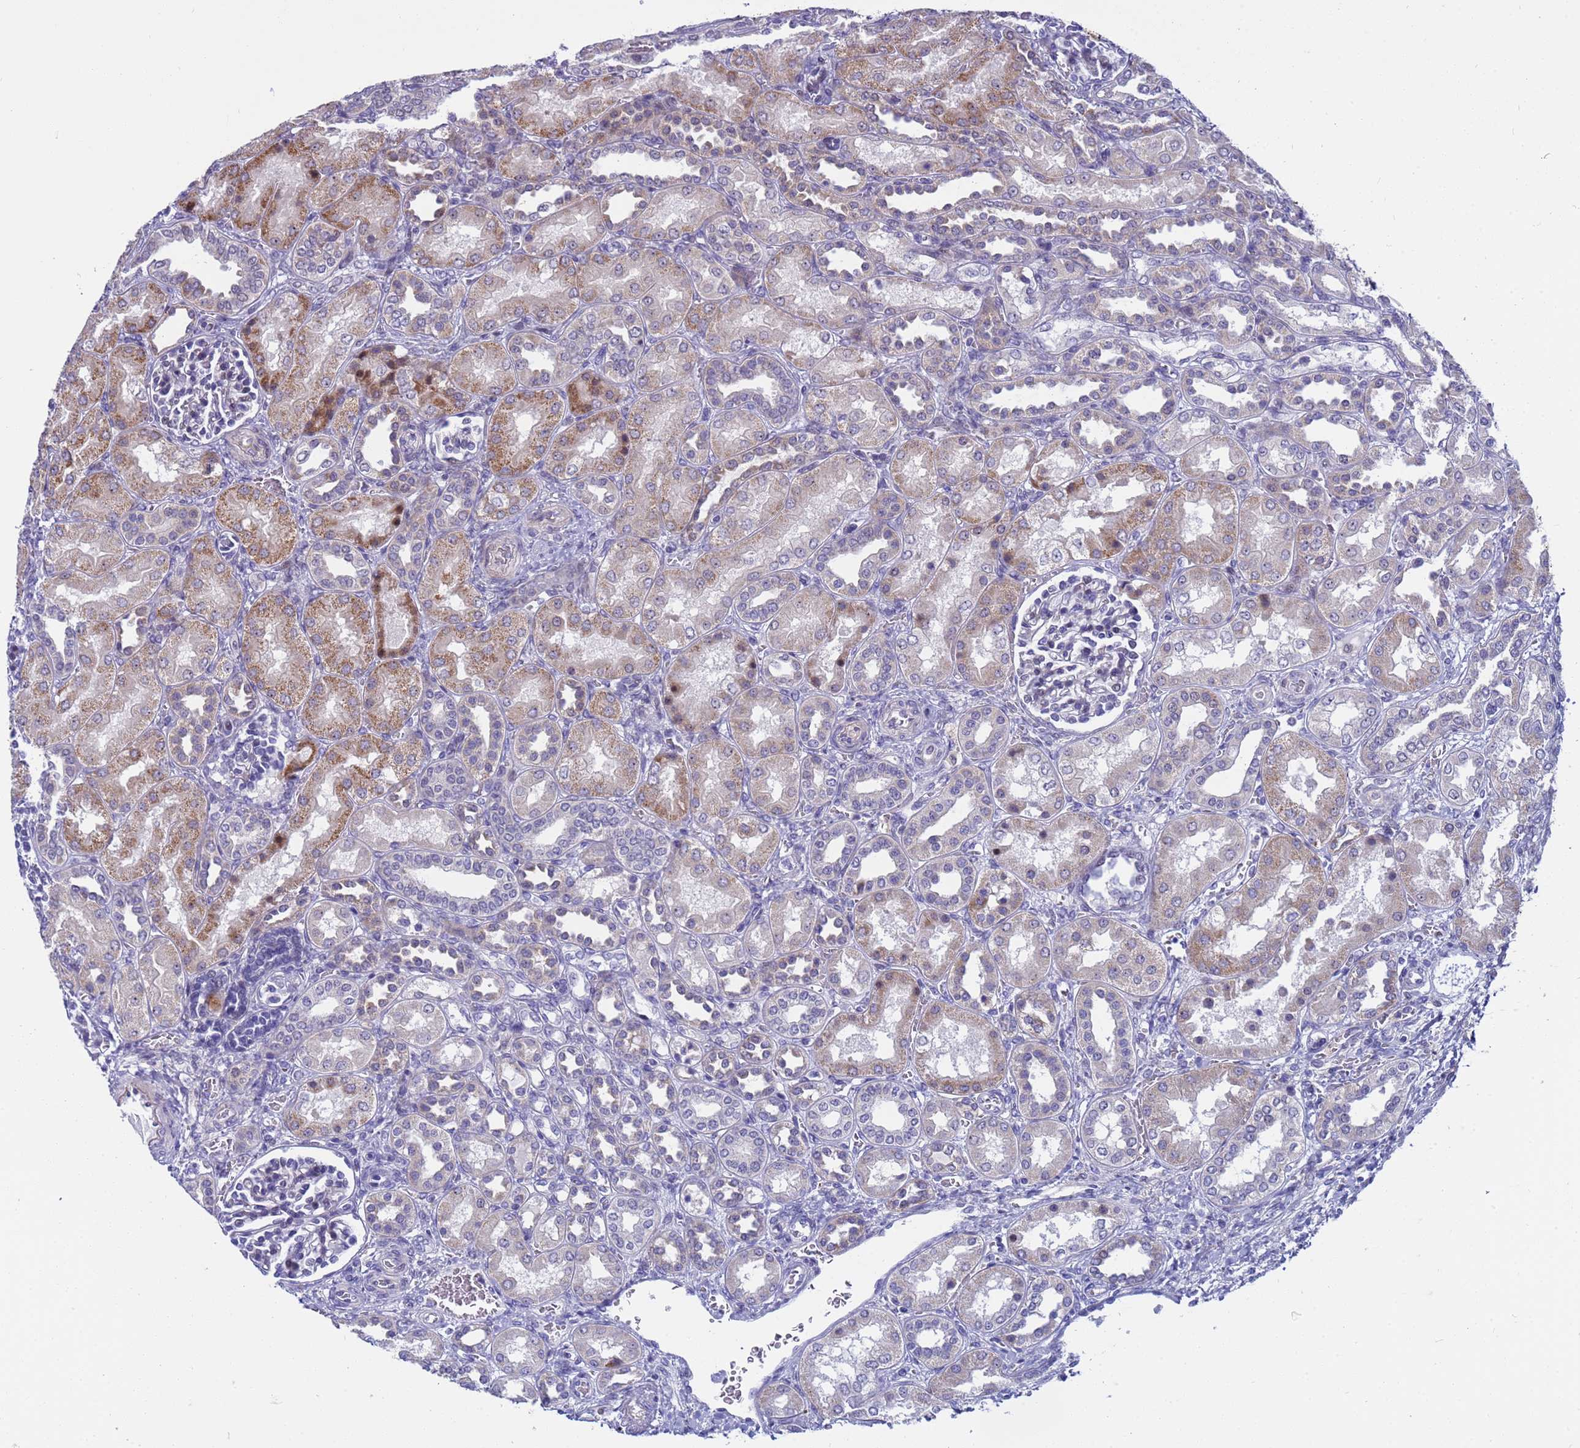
{"staining": {"intensity": "weak", "quantity": "<25%", "location": "nuclear"}, "tissue": "kidney", "cell_type": "Cells in glomeruli", "image_type": "normal", "snomed": [{"axis": "morphology", "description": "Normal tissue, NOS"}, {"axis": "morphology", "description": "Neoplasm, malignant, NOS"}, {"axis": "topography", "description": "Kidney"}], "caption": "Cells in glomeruli show no significant protein expression in normal kidney.", "gene": "LRATD1", "patient": {"sex": "female", "age": 1}}